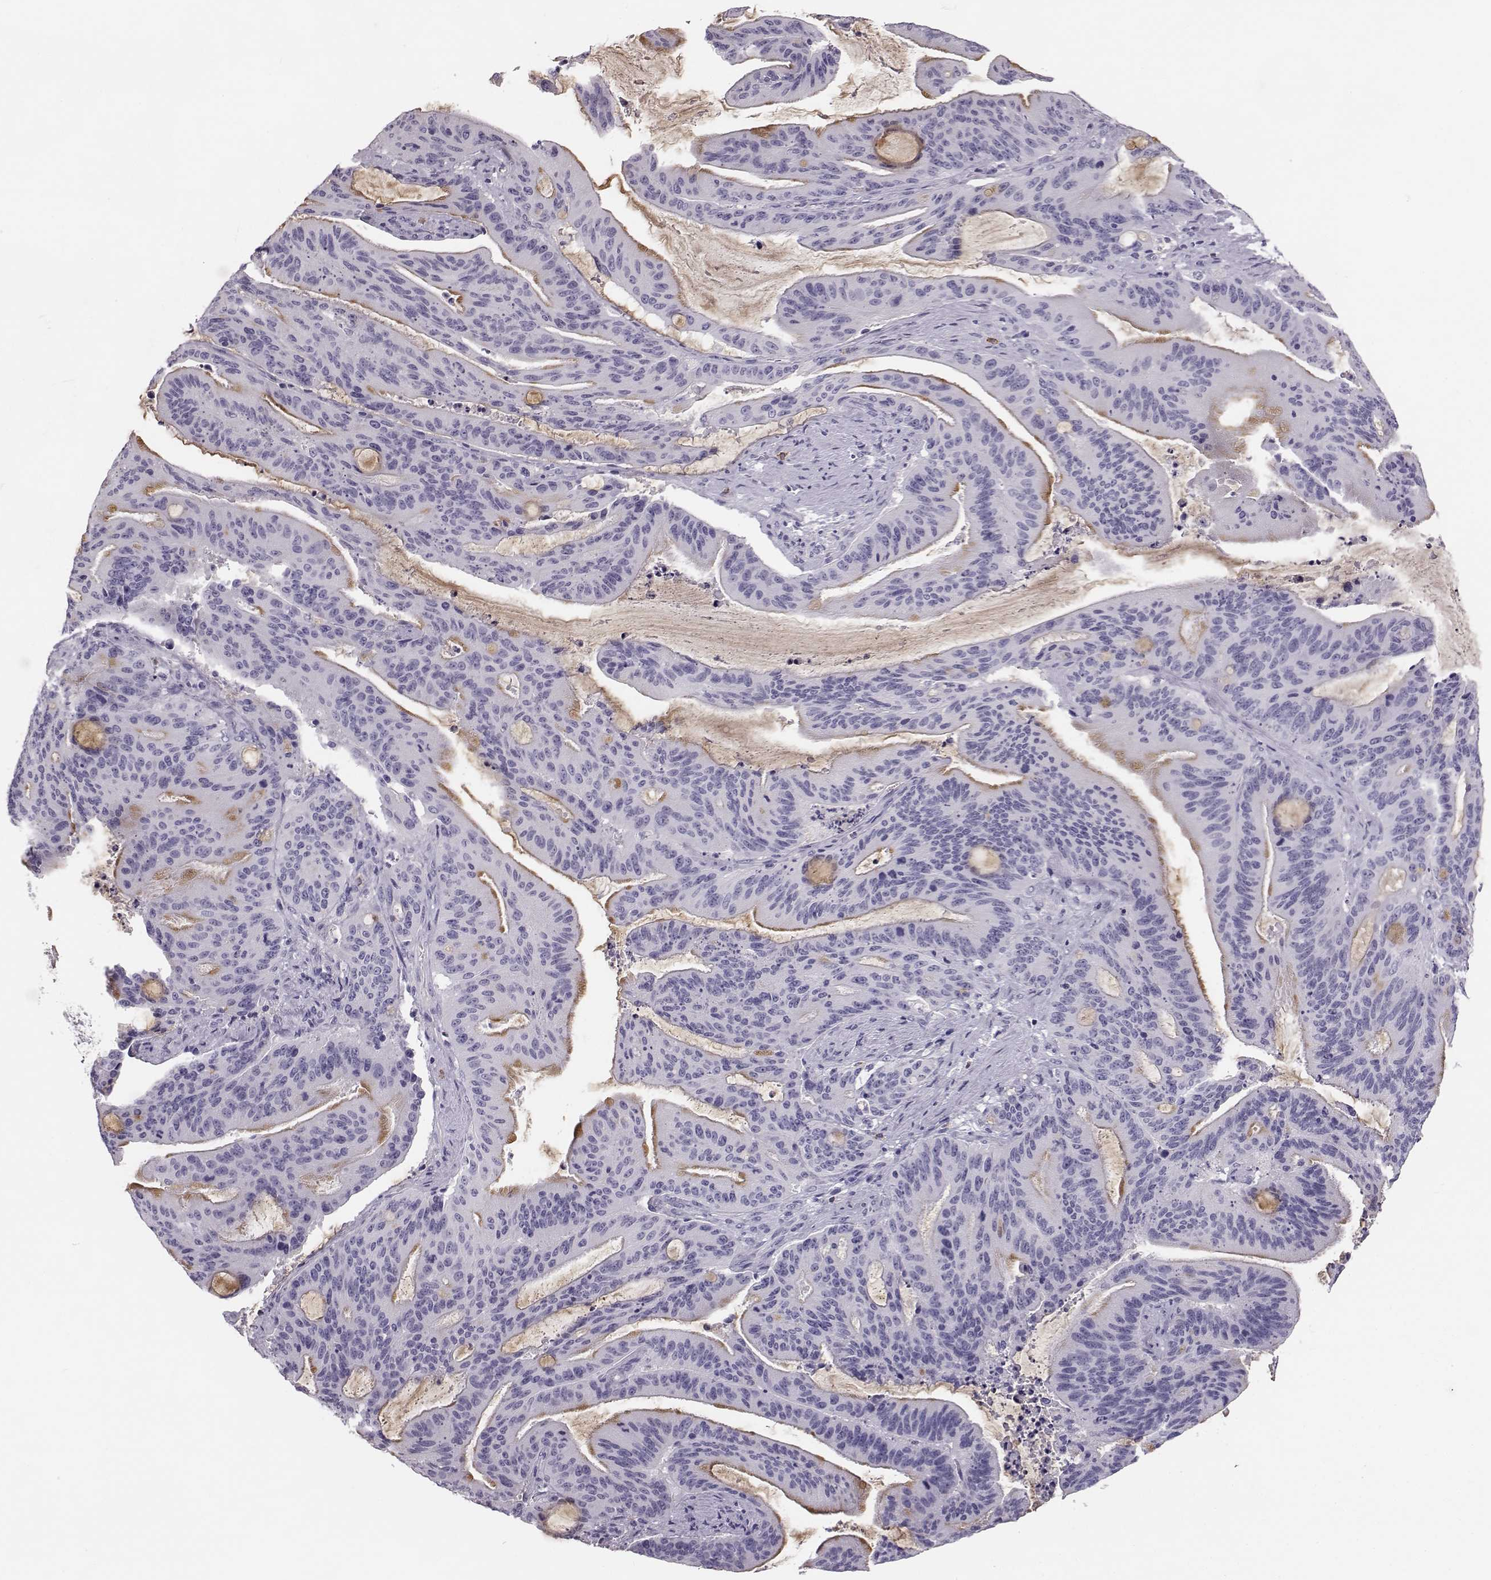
{"staining": {"intensity": "negative", "quantity": "none", "location": "none"}, "tissue": "liver cancer", "cell_type": "Tumor cells", "image_type": "cancer", "snomed": [{"axis": "morphology", "description": "Cholangiocarcinoma"}, {"axis": "topography", "description": "Liver"}], "caption": "The micrograph reveals no significant positivity in tumor cells of liver cholangiocarcinoma. The staining was performed using DAB to visualize the protein expression in brown, while the nuclei were stained in blue with hematoxylin (Magnification: 20x).", "gene": "NPTXR", "patient": {"sex": "female", "age": 73}}